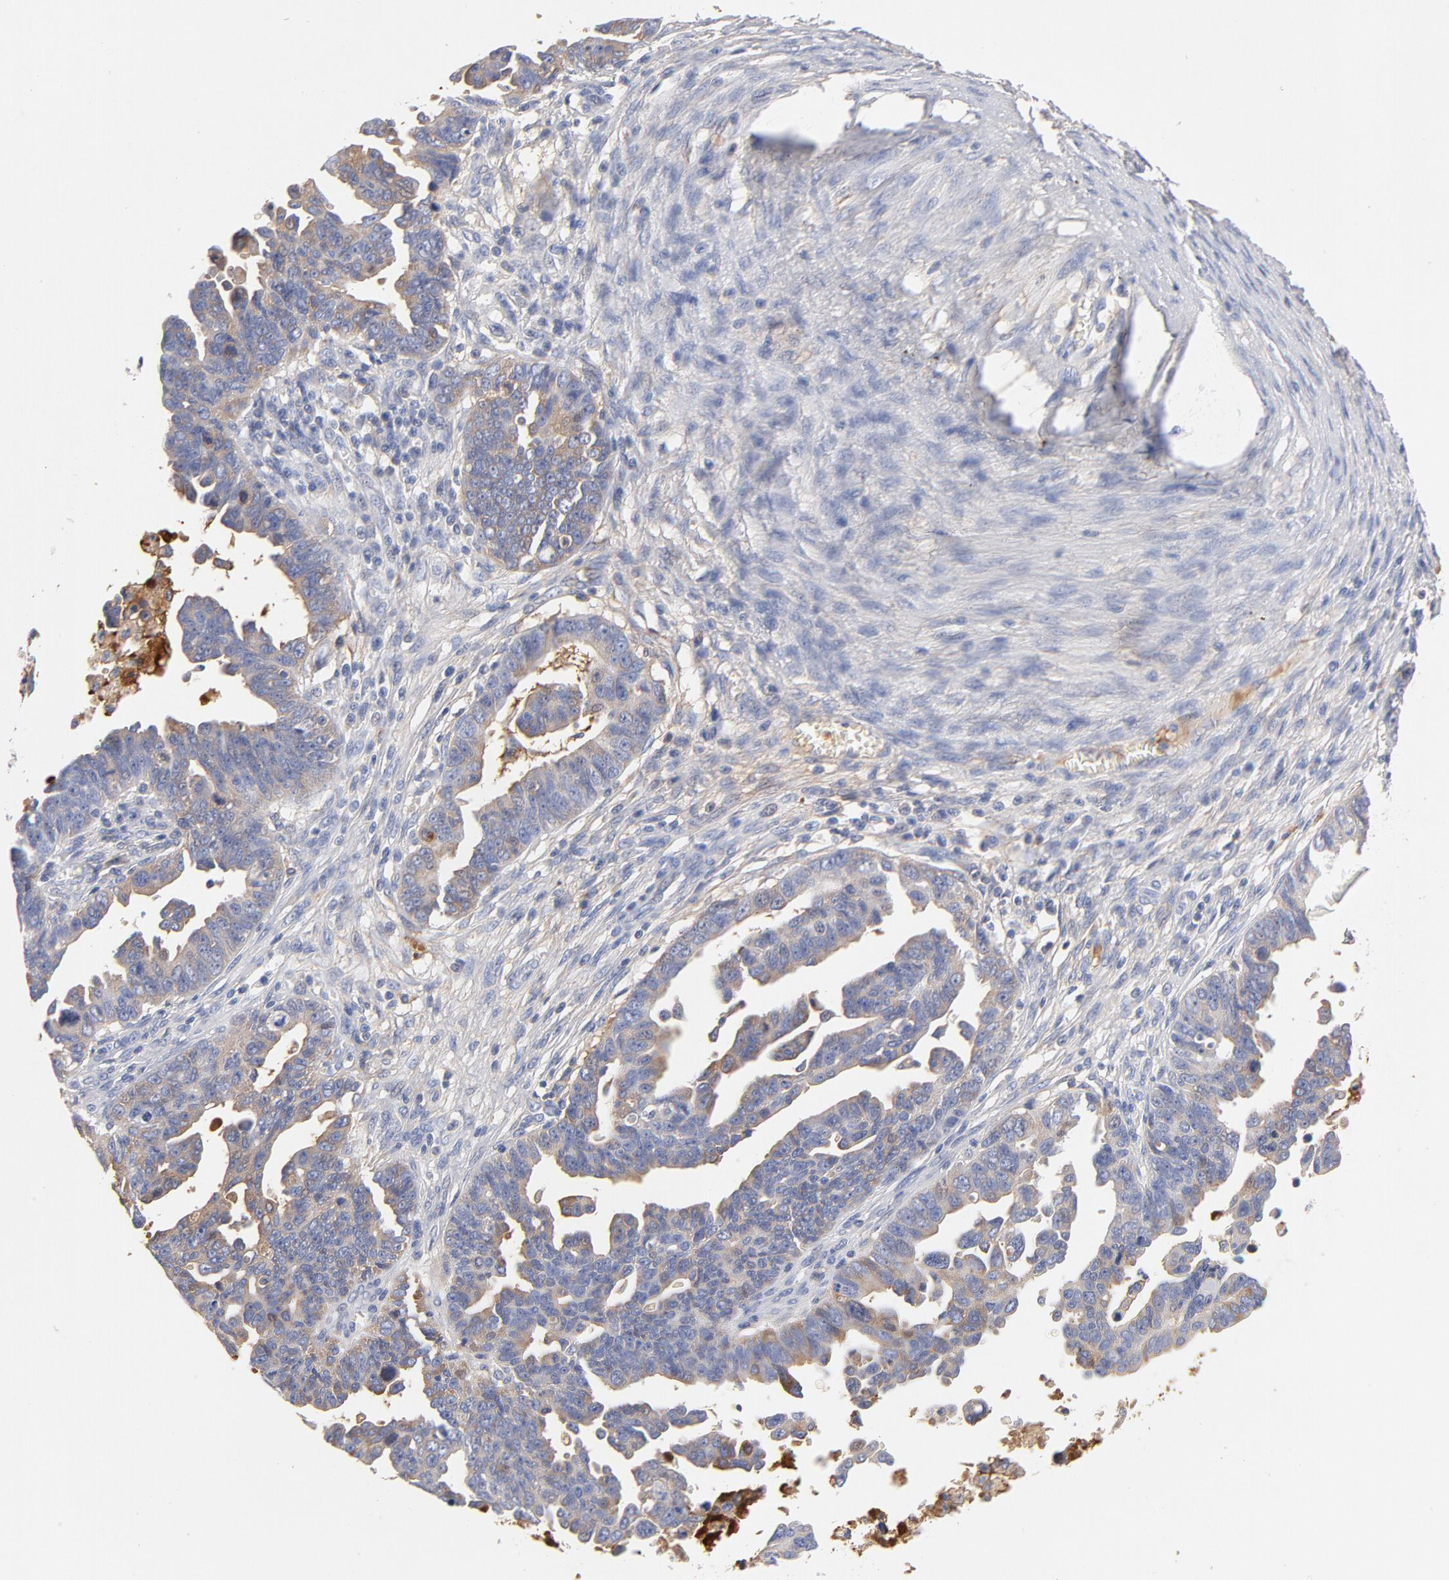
{"staining": {"intensity": "negative", "quantity": "none", "location": "none"}, "tissue": "ovarian cancer", "cell_type": "Tumor cells", "image_type": "cancer", "snomed": [{"axis": "morphology", "description": "Carcinoma, endometroid"}, {"axis": "morphology", "description": "Cystadenocarcinoma, serous, NOS"}, {"axis": "topography", "description": "Ovary"}], "caption": "Ovarian cancer was stained to show a protein in brown. There is no significant staining in tumor cells.", "gene": "C3", "patient": {"sex": "female", "age": 45}}